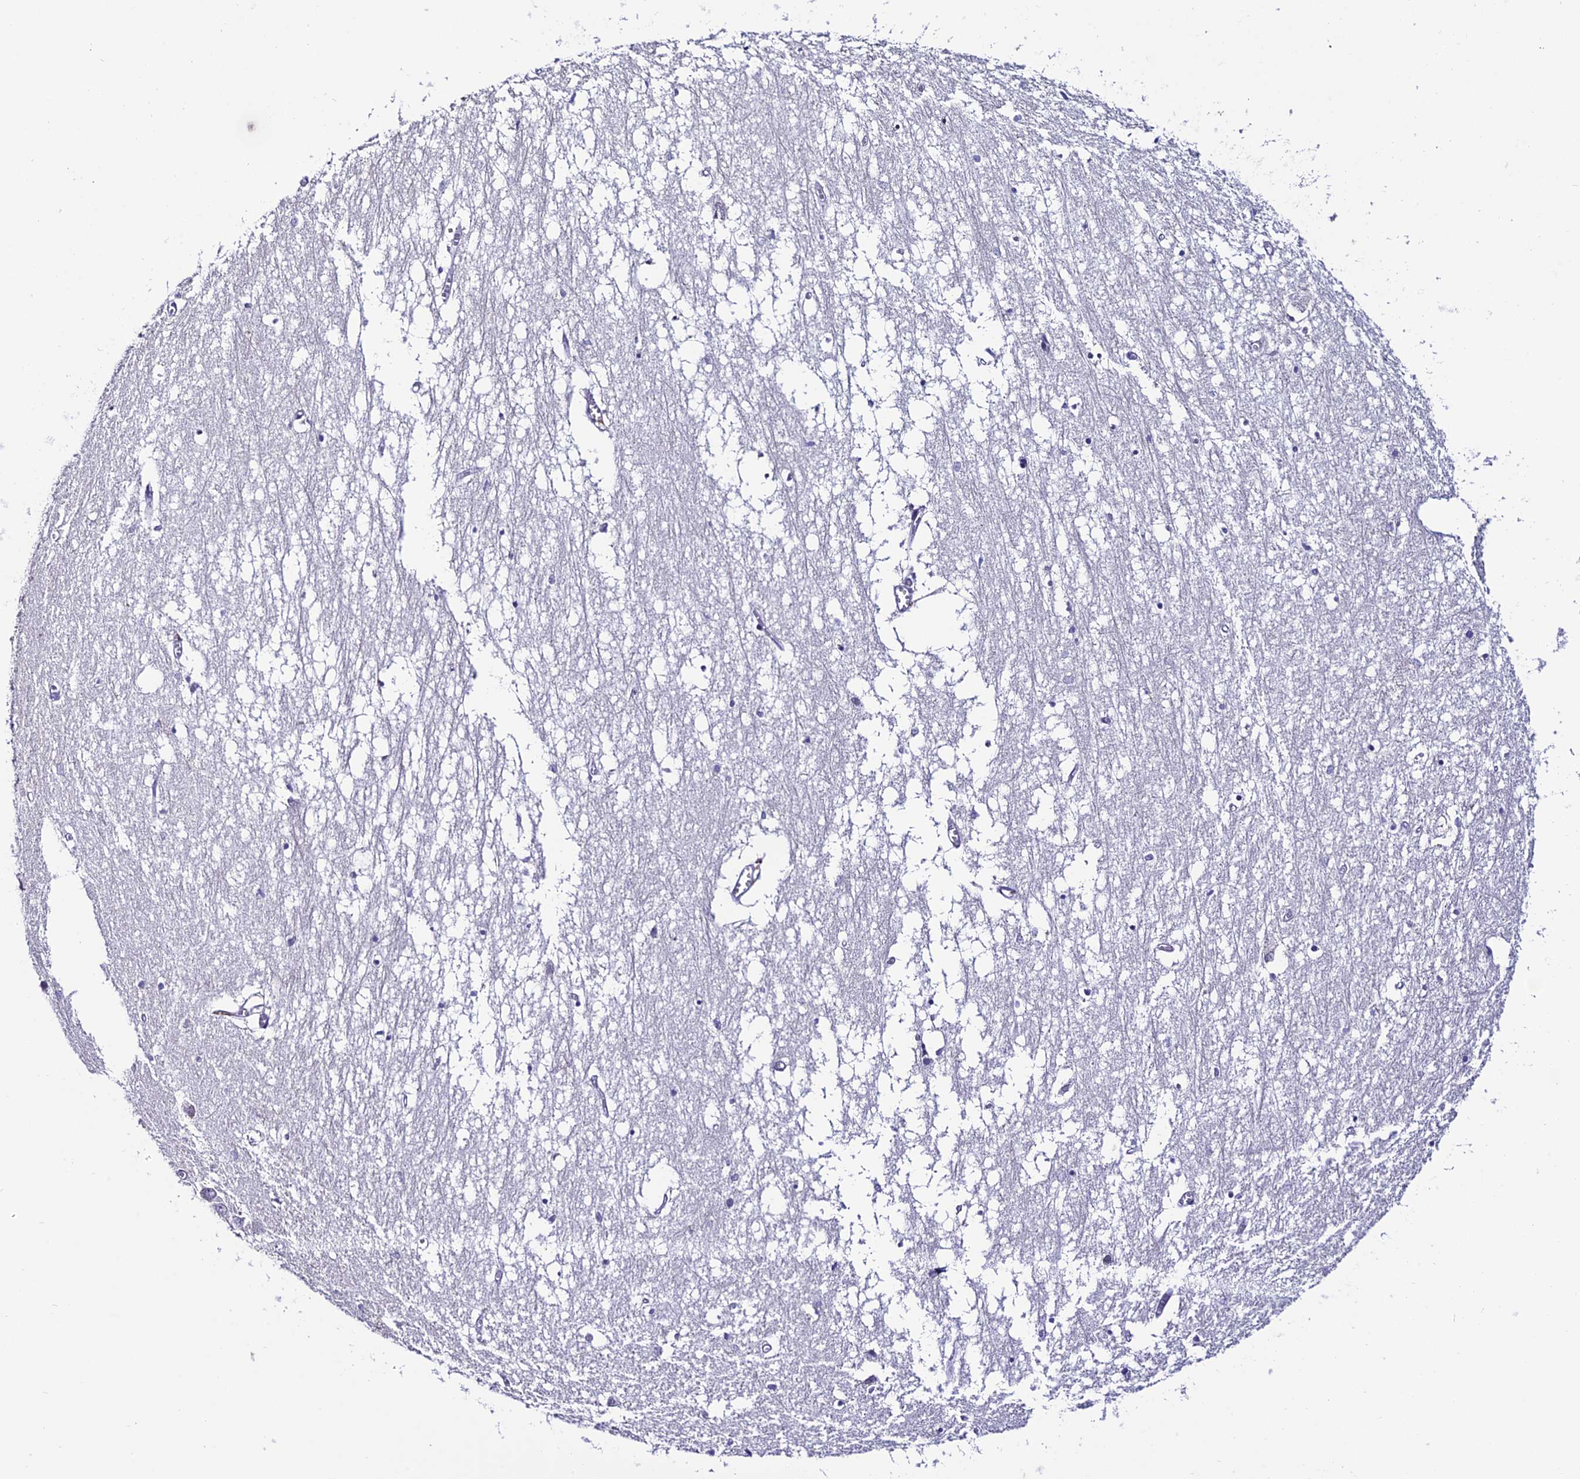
{"staining": {"intensity": "negative", "quantity": "none", "location": "none"}, "tissue": "hippocampus", "cell_type": "Glial cells", "image_type": "normal", "snomed": [{"axis": "morphology", "description": "Normal tissue, NOS"}, {"axis": "topography", "description": "Hippocampus"}], "caption": "High magnification brightfield microscopy of normal hippocampus stained with DAB (3,3'-diaminobenzidine) (brown) and counterstained with hematoxylin (blue): glial cells show no significant positivity. Nuclei are stained in blue.", "gene": "ARHGEF18", "patient": {"sex": "male", "age": 70}}